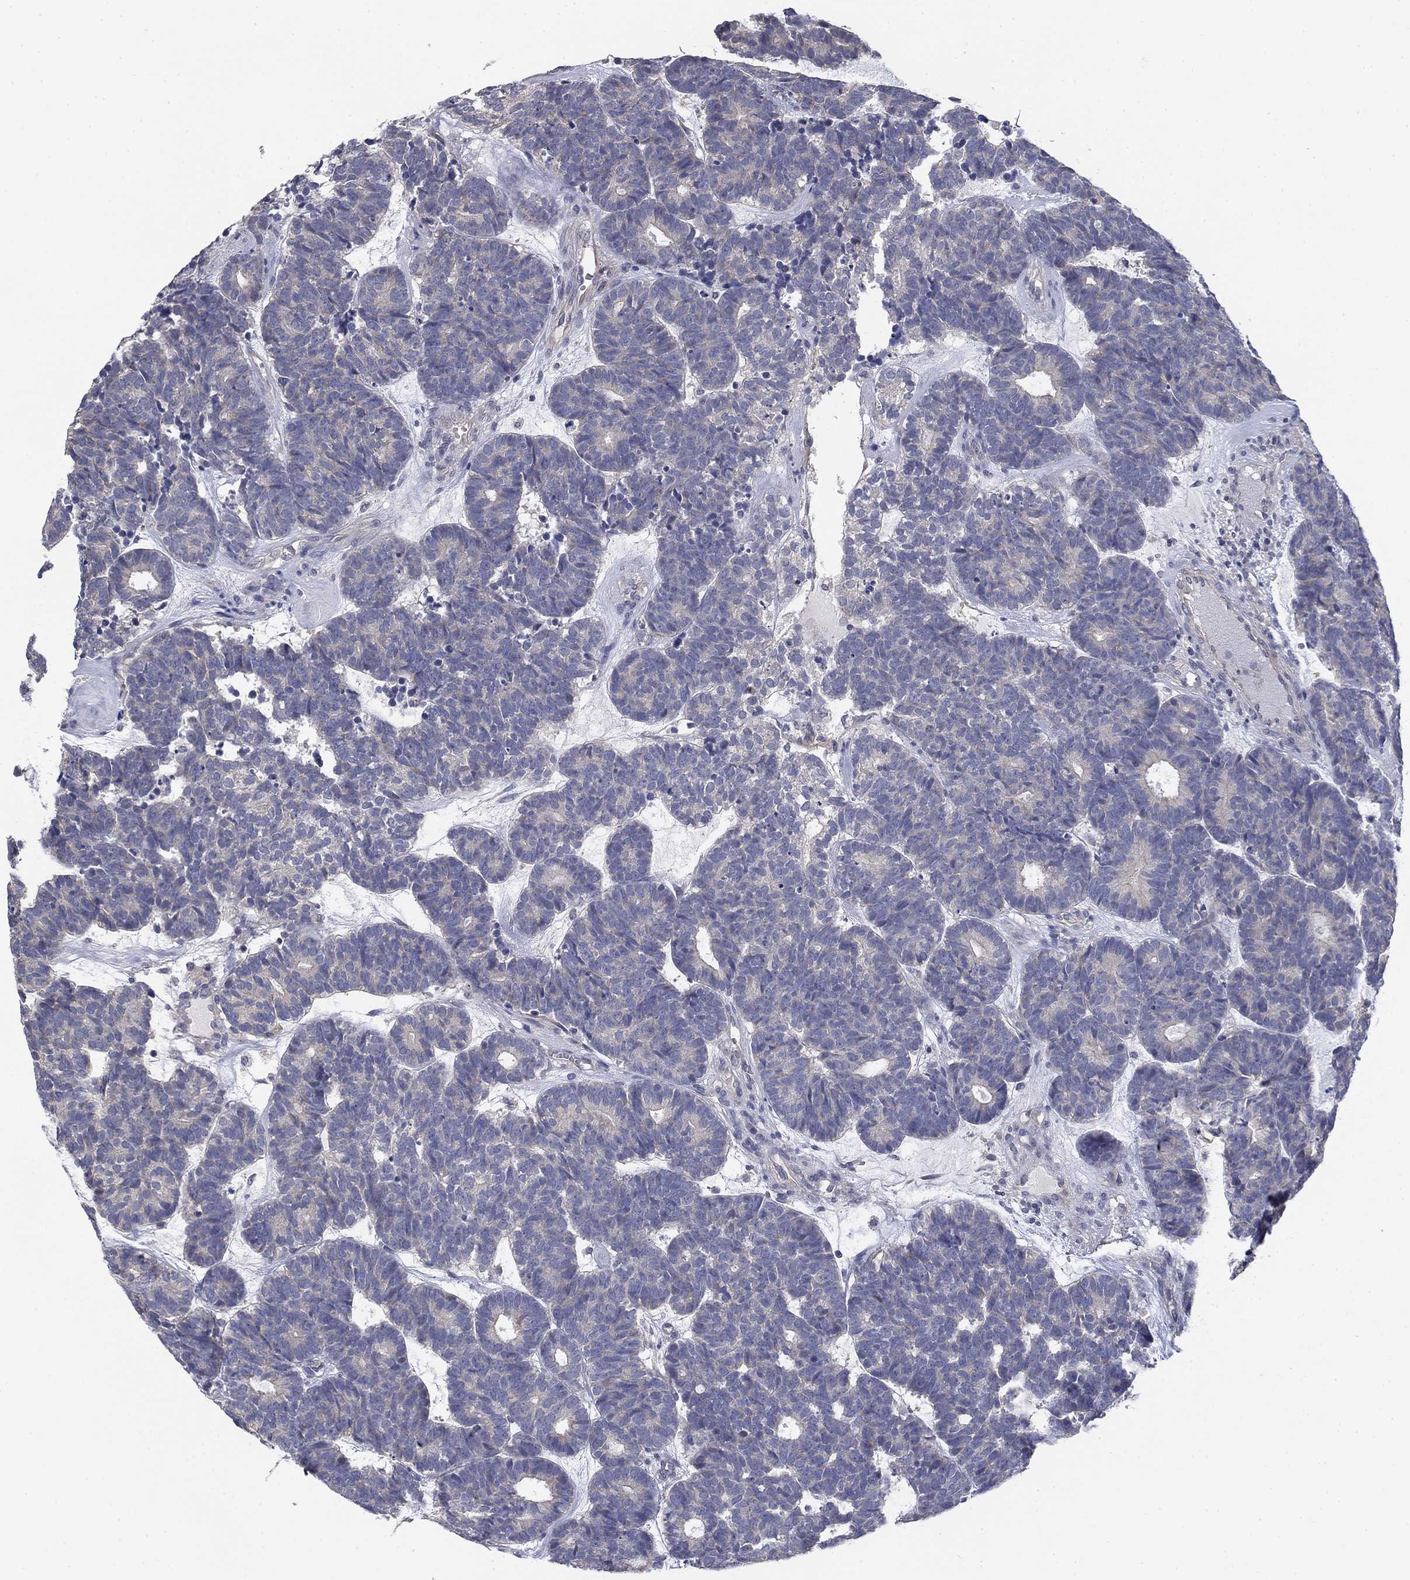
{"staining": {"intensity": "negative", "quantity": "none", "location": "none"}, "tissue": "head and neck cancer", "cell_type": "Tumor cells", "image_type": "cancer", "snomed": [{"axis": "morphology", "description": "Adenocarcinoma, NOS"}, {"axis": "topography", "description": "Head-Neck"}], "caption": "A micrograph of head and neck cancer stained for a protein reveals no brown staining in tumor cells.", "gene": "GRK7", "patient": {"sex": "female", "age": 81}}